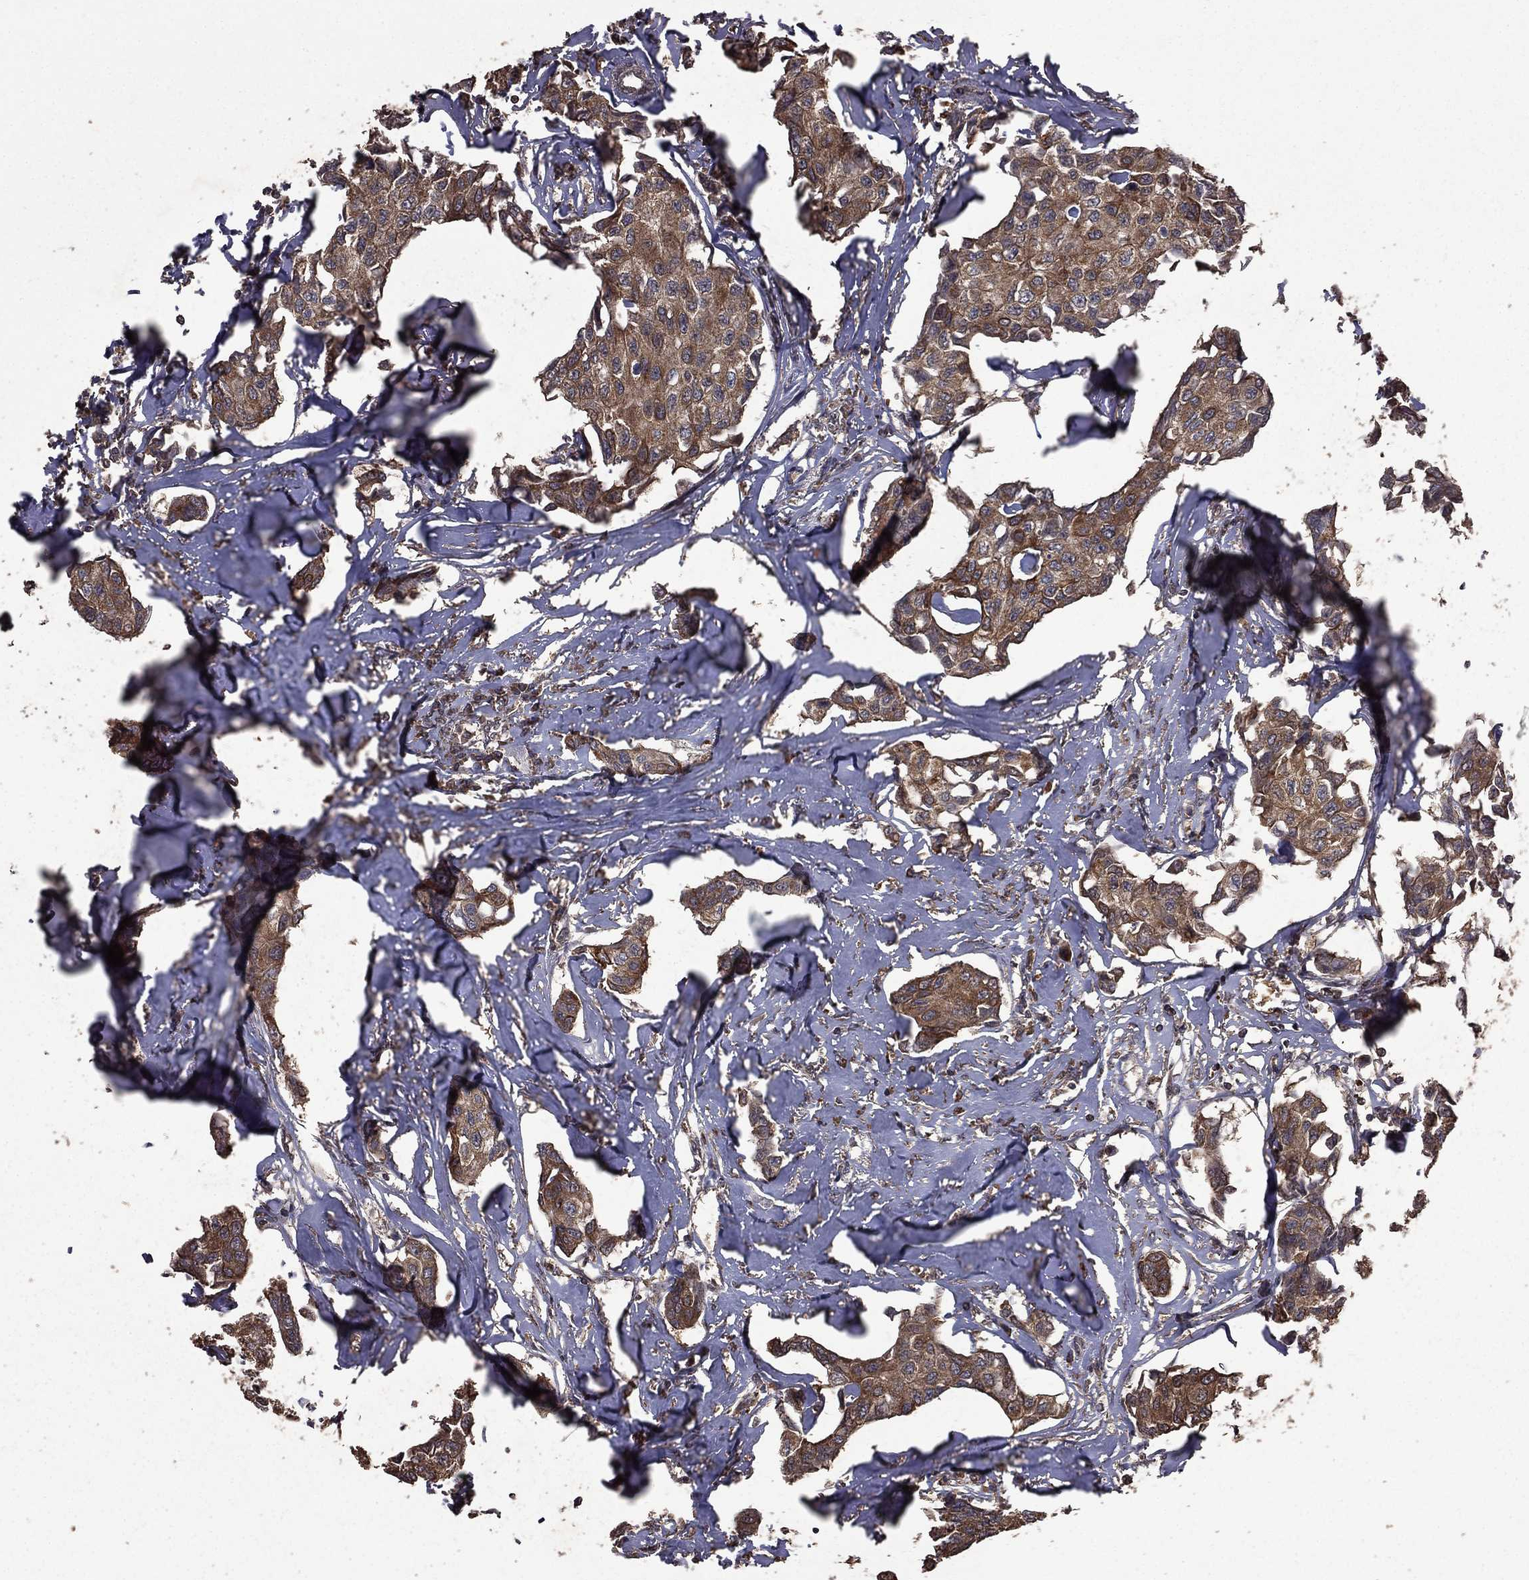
{"staining": {"intensity": "moderate", "quantity": ">75%", "location": "cytoplasmic/membranous"}, "tissue": "breast cancer", "cell_type": "Tumor cells", "image_type": "cancer", "snomed": [{"axis": "morphology", "description": "Duct carcinoma"}, {"axis": "topography", "description": "Breast"}], "caption": "Breast cancer (invasive ductal carcinoma) stained for a protein (brown) exhibits moderate cytoplasmic/membranous positive positivity in about >75% of tumor cells.", "gene": "BIRC6", "patient": {"sex": "female", "age": 80}}